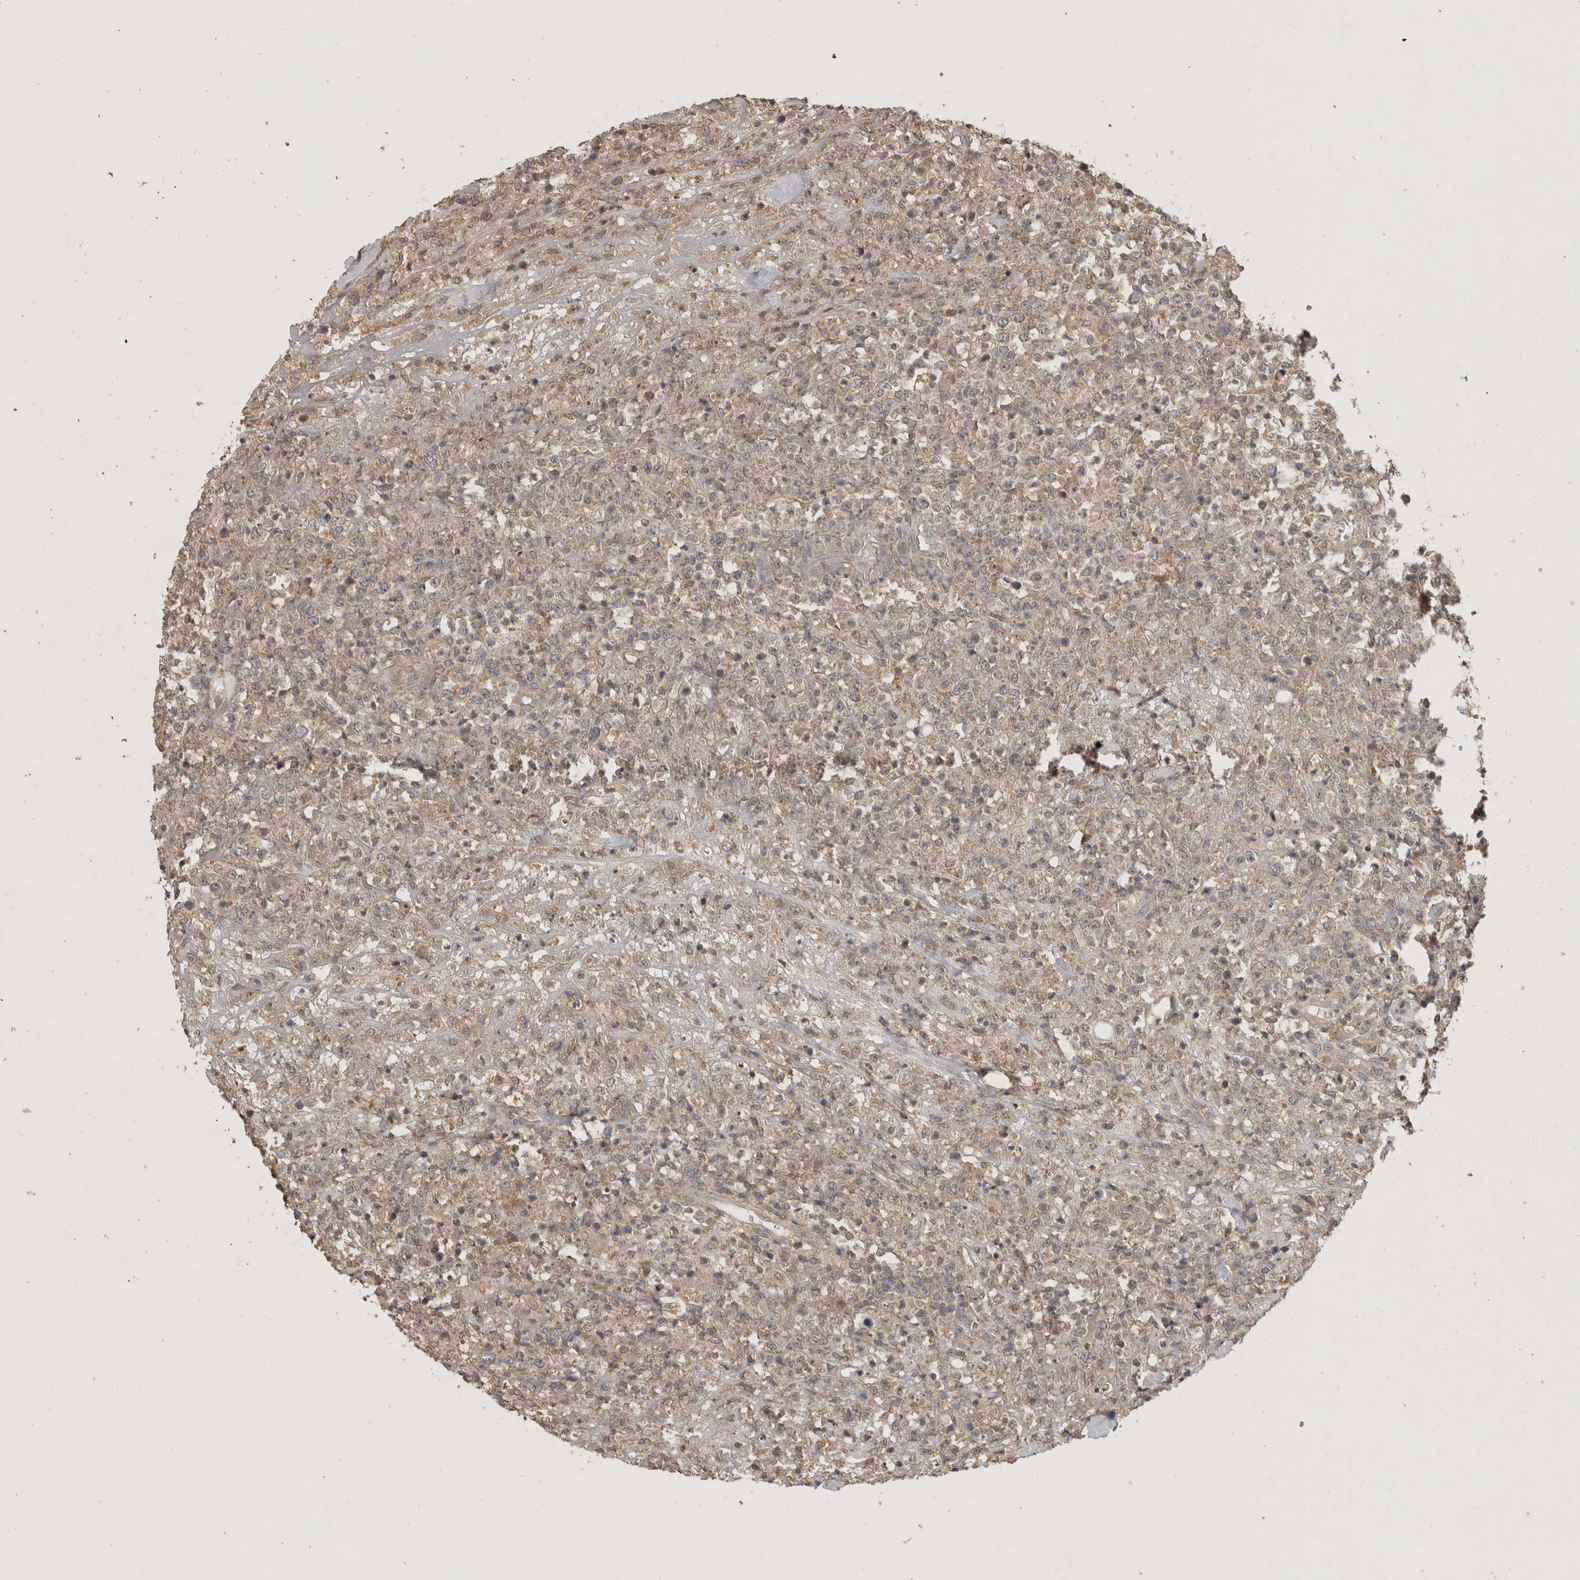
{"staining": {"intensity": "weak", "quantity": ">75%", "location": "cytoplasmic/membranous"}, "tissue": "lymphoma", "cell_type": "Tumor cells", "image_type": "cancer", "snomed": [{"axis": "morphology", "description": "Malignant lymphoma, non-Hodgkin's type, High grade"}, {"axis": "topography", "description": "Colon"}], "caption": "Immunohistochemistry (IHC) photomicrograph of neoplastic tissue: human malignant lymphoma, non-Hodgkin's type (high-grade) stained using immunohistochemistry displays low levels of weak protein expression localized specifically in the cytoplasmic/membranous of tumor cells, appearing as a cytoplasmic/membranous brown color.", "gene": "ADAMTS4", "patient": {"sex": "female", "age": 53}}